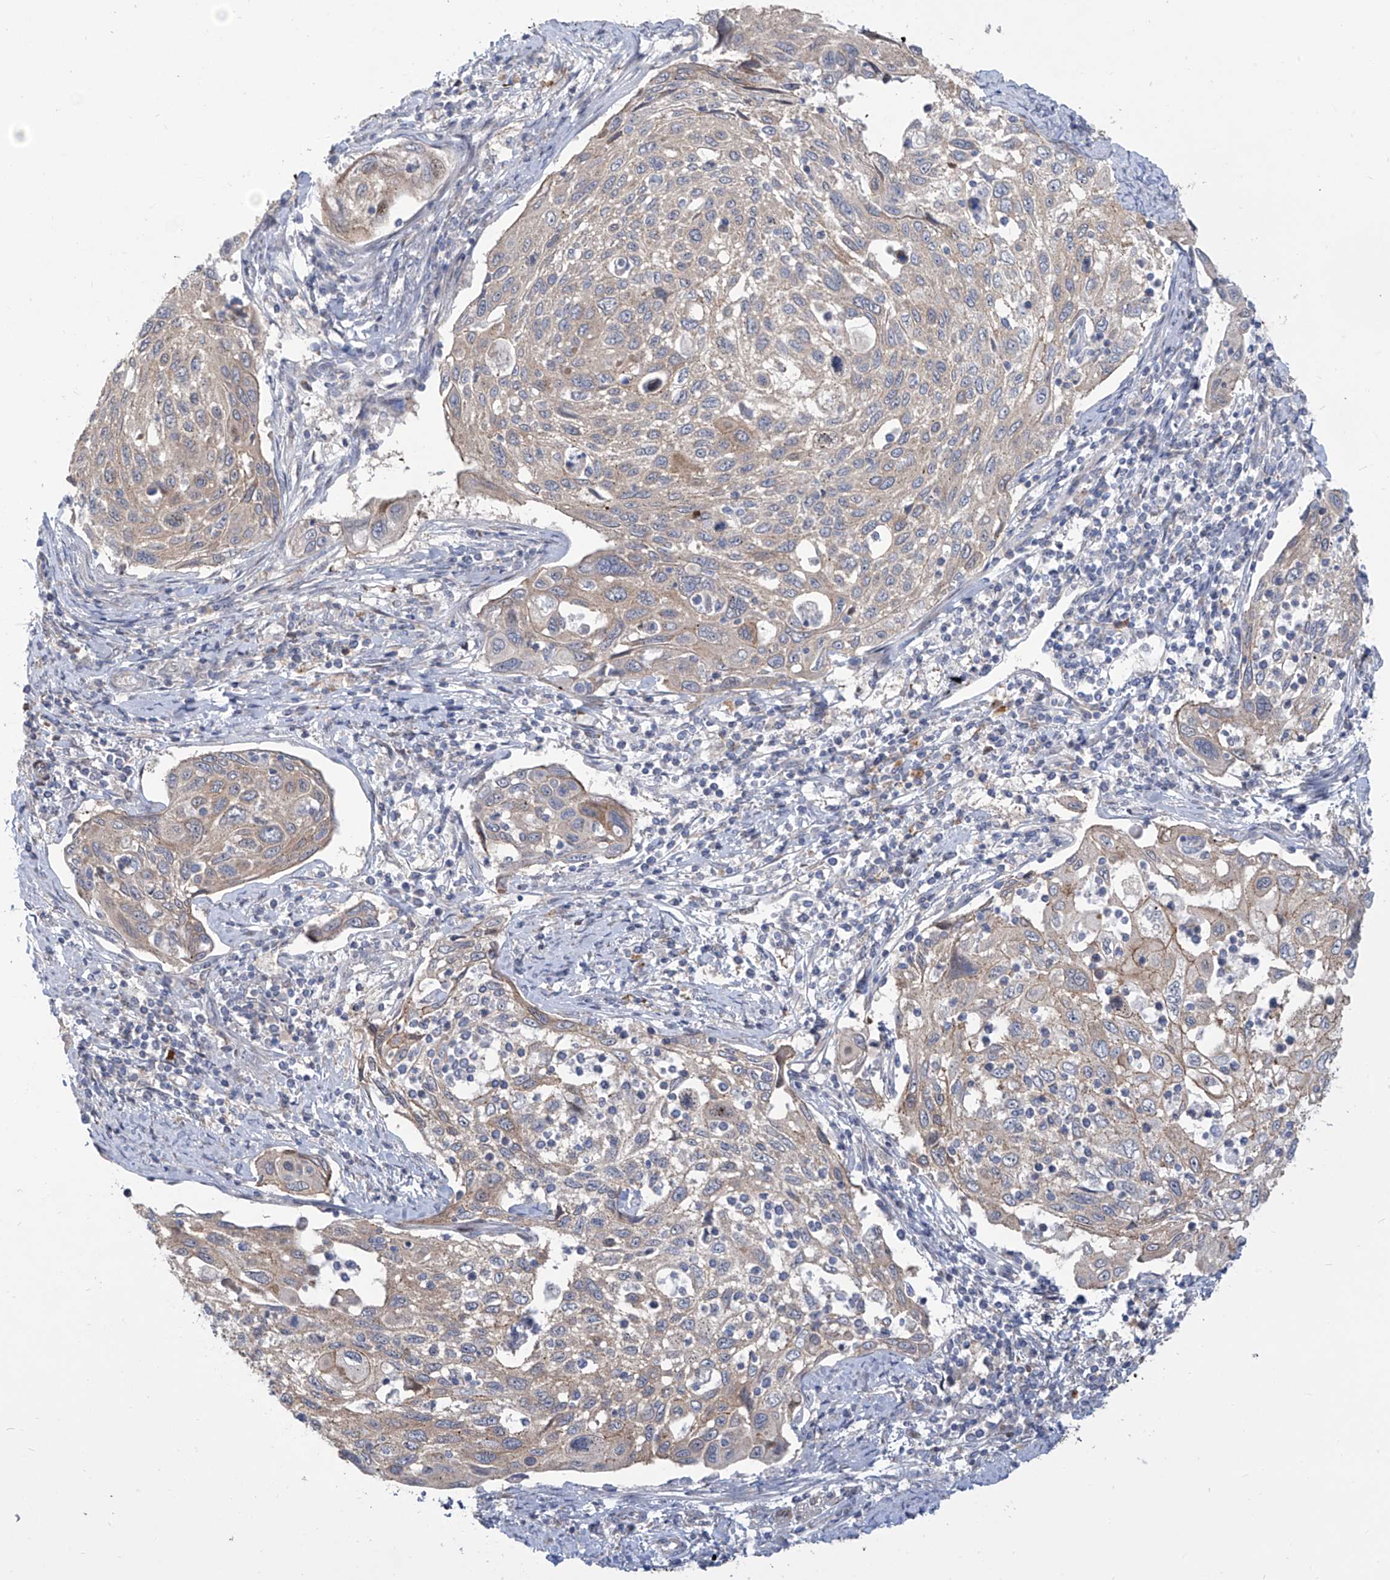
{"staining": {"intensity": "weak", "quantity": "25%-75%", "location": "cytoplasmic/membranous"}, "tissue": "cervical cancer", "cell_type": "Tumor cells", "image_type": "cancer", "snomed": [{"axis": "morphology", "description": "Squamous cell carcinoma, NOS"}, {"axis": "topography", "description": "Cervix"}], "caption": "Protein staining of cervical squamous cell carcinoma tissue exhibits weak cytoplasmic/membranous staining in approximately 25%-75% of tumor cells. The protein is shown in brown color, while the nuclei are stained blue.", "gene": "LRRC1", "patient": {"sex": "female", "age": 70}}